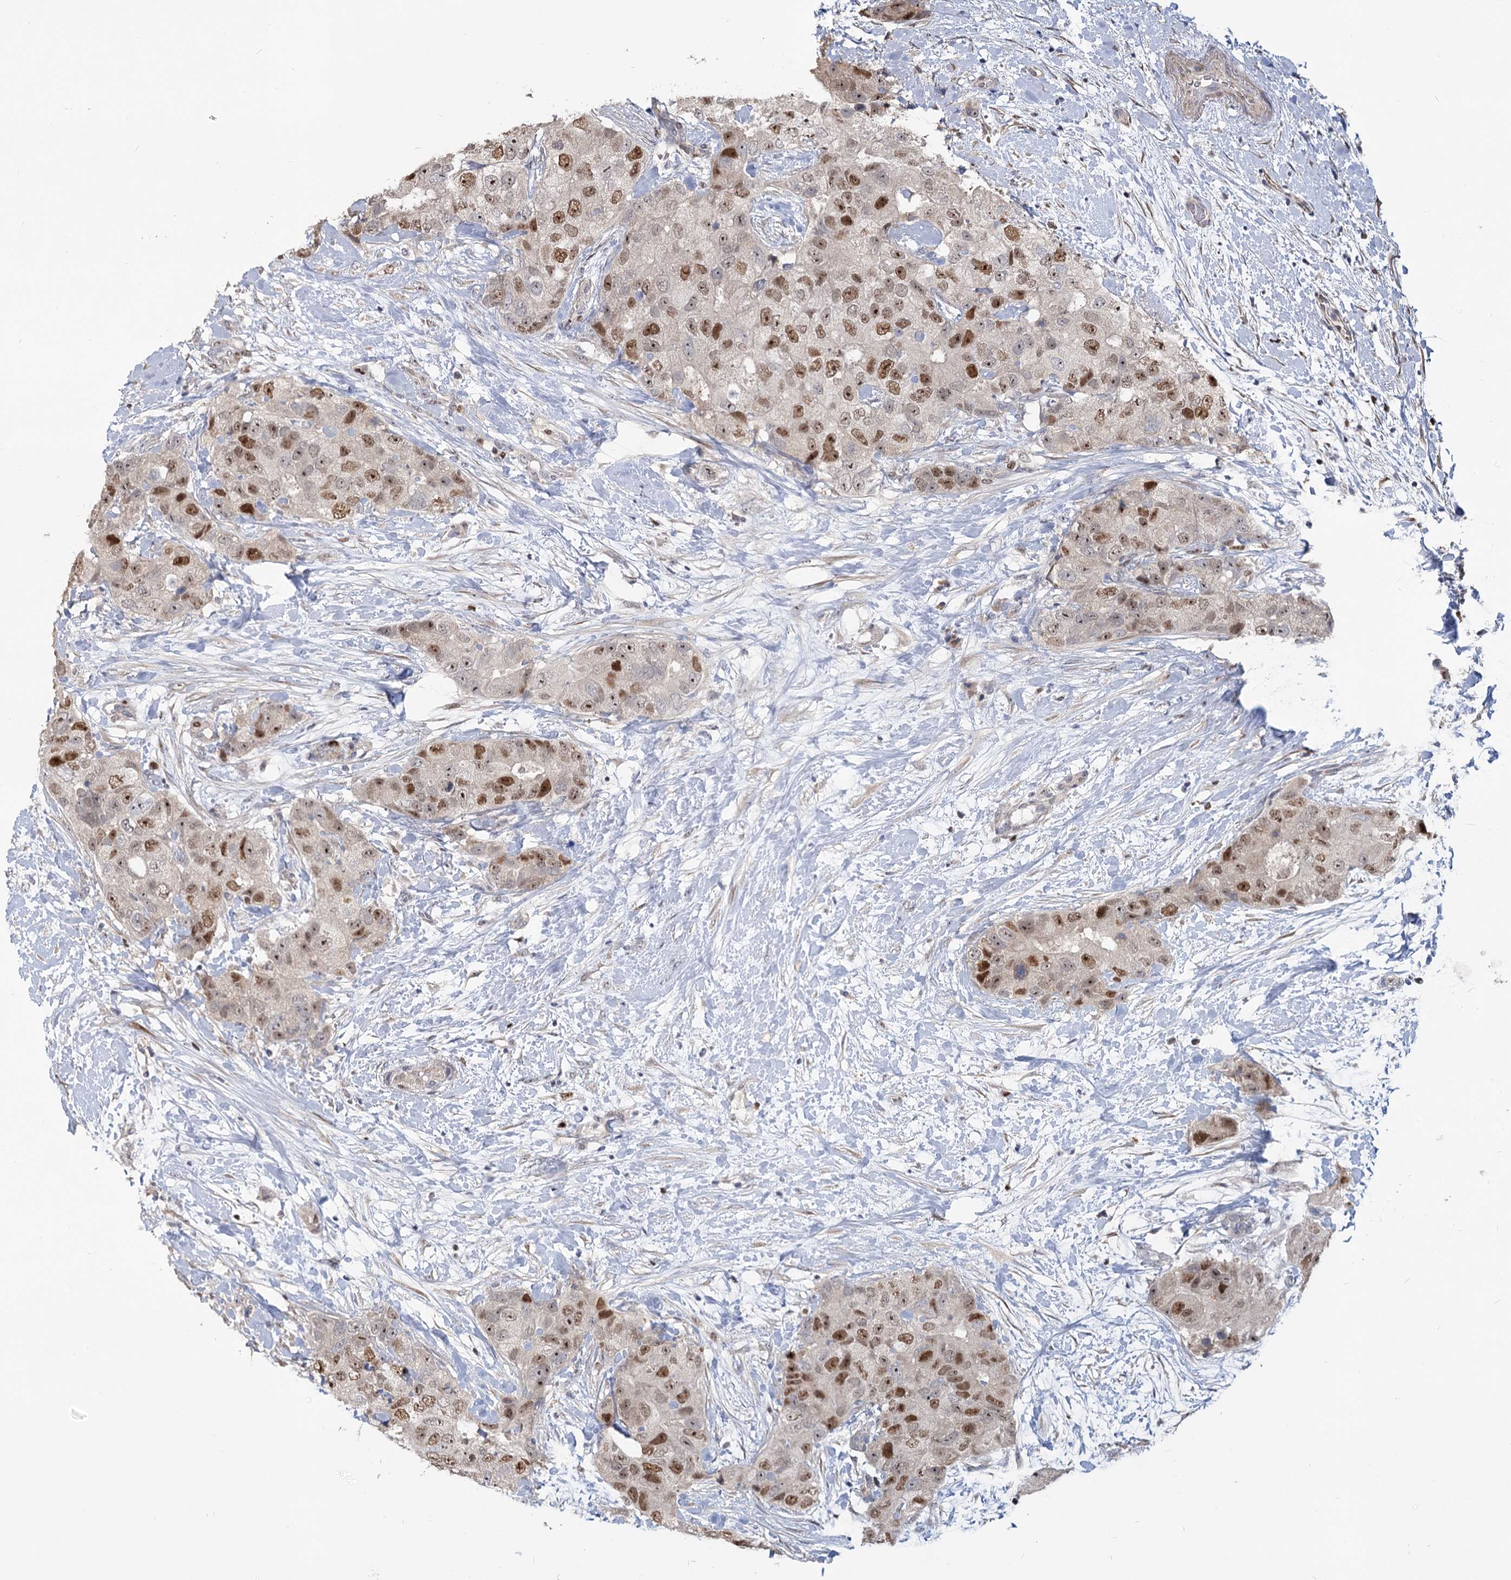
{"staining": {"intensity": "moderate", "quantity": "25%-75%", "location": "nuclear"}, "tissue": "breast cancer", "cell_type": "Tumor cells", "image_type": "cancer", "snomed": [{"axis": "morphology", "description": "Duct carcinoma"}, {"axis": "topography", "description": "Breast"}], "caption": "DAB immunohistochemical staining of human breast cancer displays moderate nuclear protein expression in approximately 25%-75% of tumor cells.", "gene": "PIK3C2A", "patient": {"sex": "female", "age": 62}}